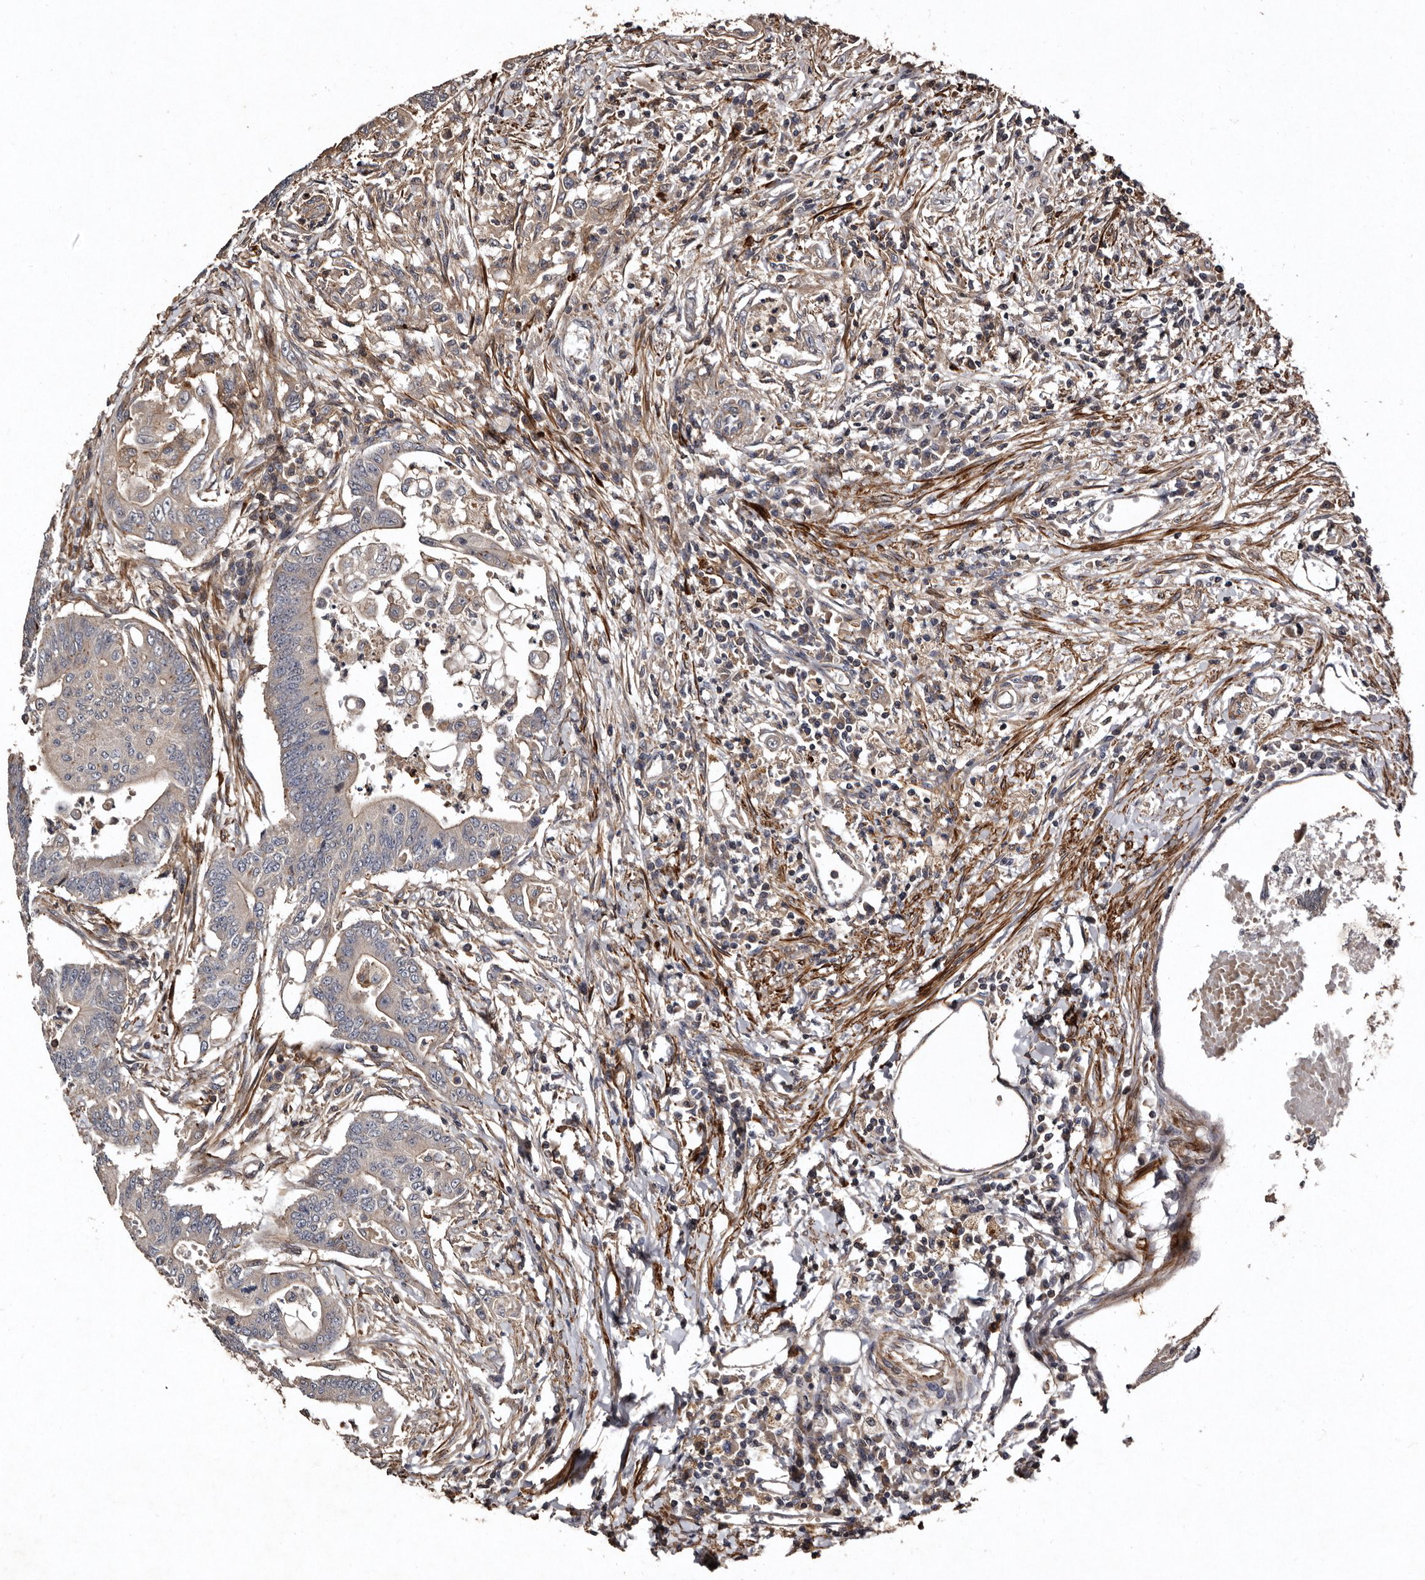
{"staining": {"intensity": "weak", "quantity": "<25%", "location": "cytoplasmic/membranous"}, "tissue": "colorectal cancer", "cell_type": "Tumor cells", "image_type": "cancer", "snomed": [{"axis": "morphology", "description": "Adenoma, NOS"}, {"axis": "morphology", "description": "Adenocarcinoma, NOS"}, {"axis": "topography", "description": "Colon"}], "caption": "The histopathology image displays no staining of tumor cells in colorectal adenocarcinoma.", "gene": "PRKD3", "patient": {"sex": "male", "age": 79}}